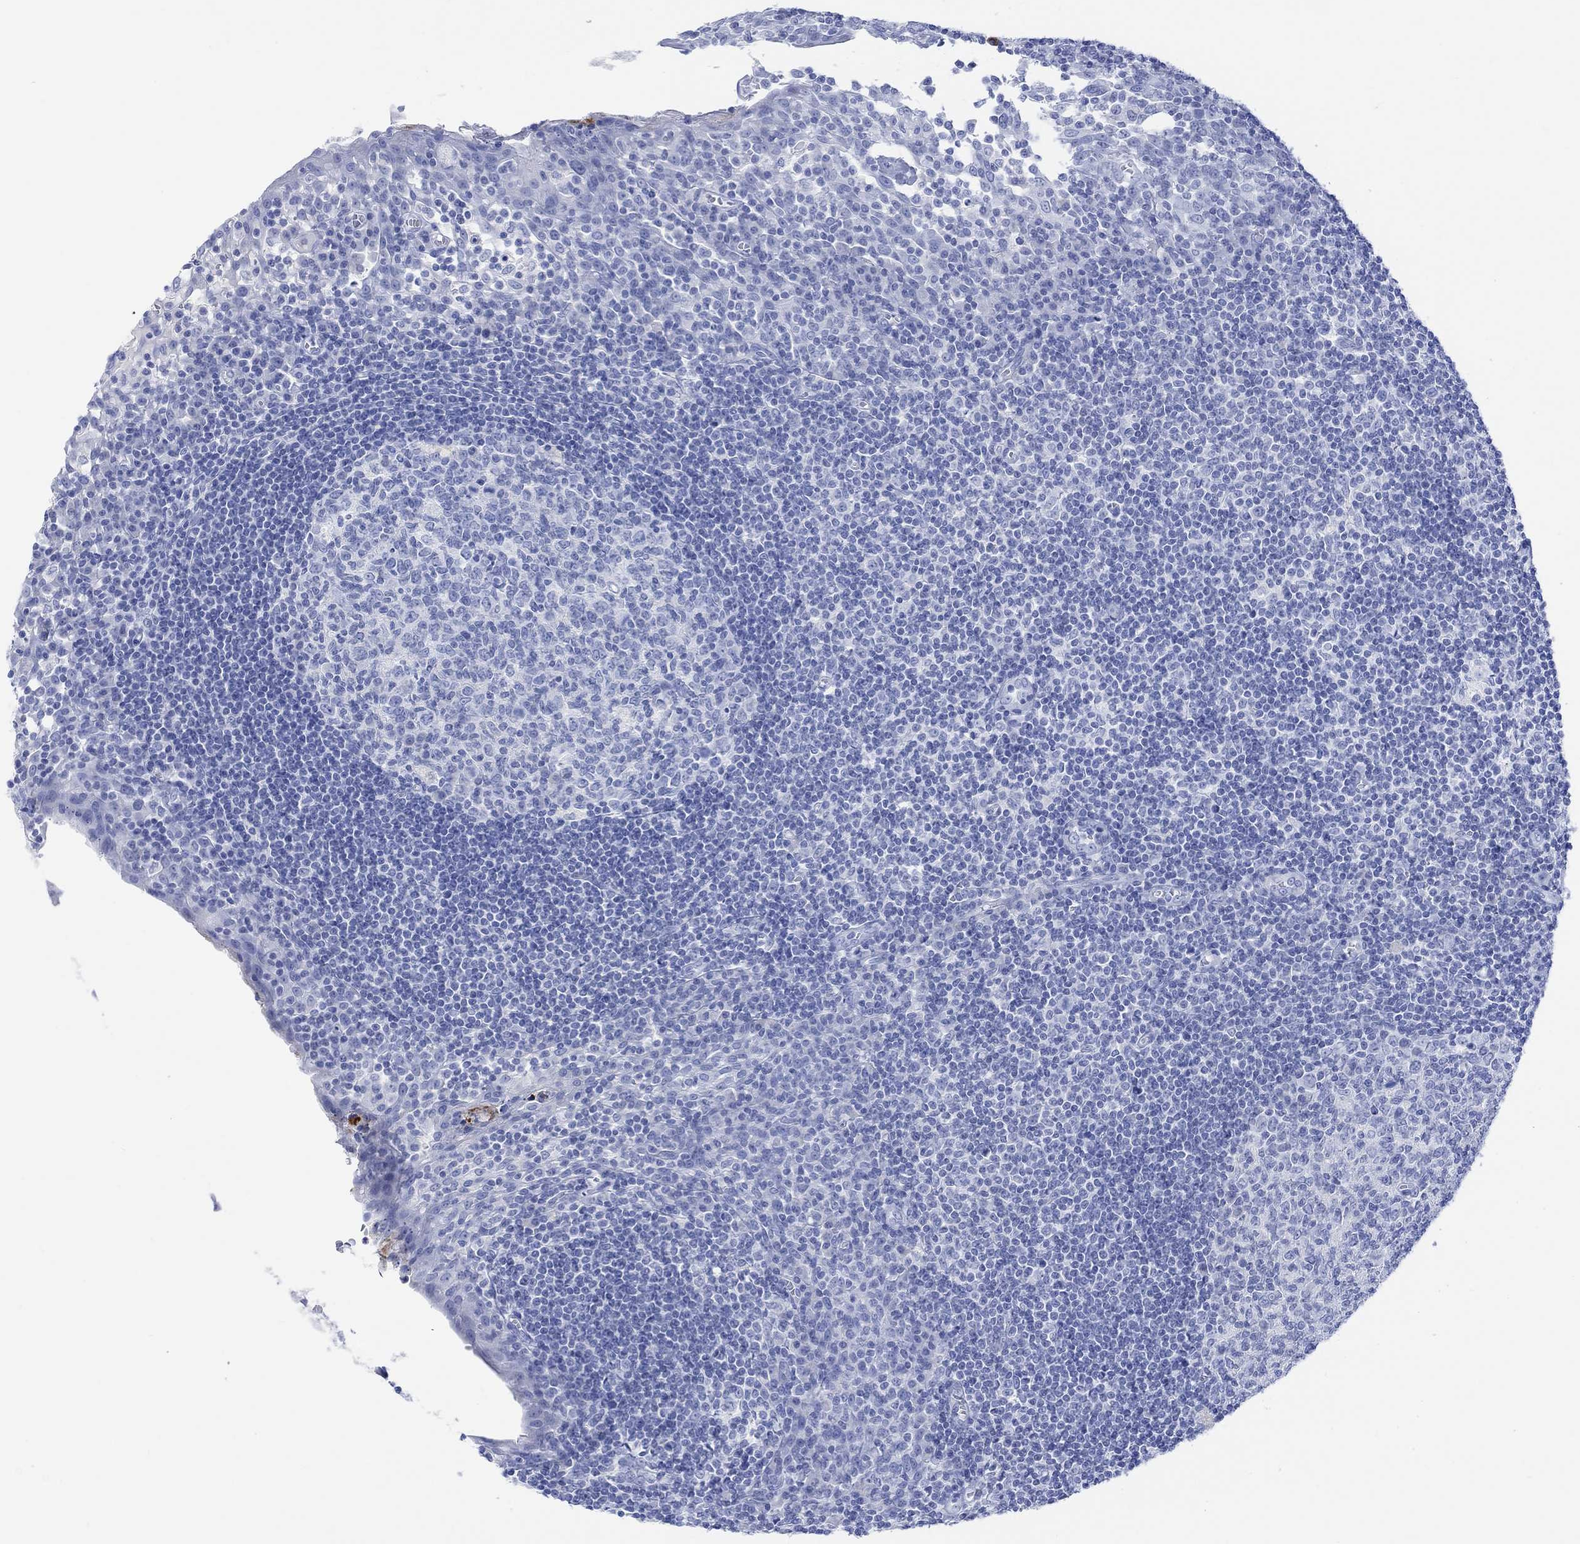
{"staining": {"intensity": "negative", "quantity": "none", "location": "none"}, "tissue": "tonsil", "cell_type": "Germinal center cells", "image_type": "normal", "snomed": [{"axis": "morphology", "description": "Normal tissue, NOS"}, {"axis": "topography", "description": "Tonsil"}], "caption": "This is an immunohistochemistry (IHC) micrograph of unremarkable tonsil. There is no expression in germinal center cells.", "gene": "CALCA", "patient": {"sex": "female", "age": 13}}